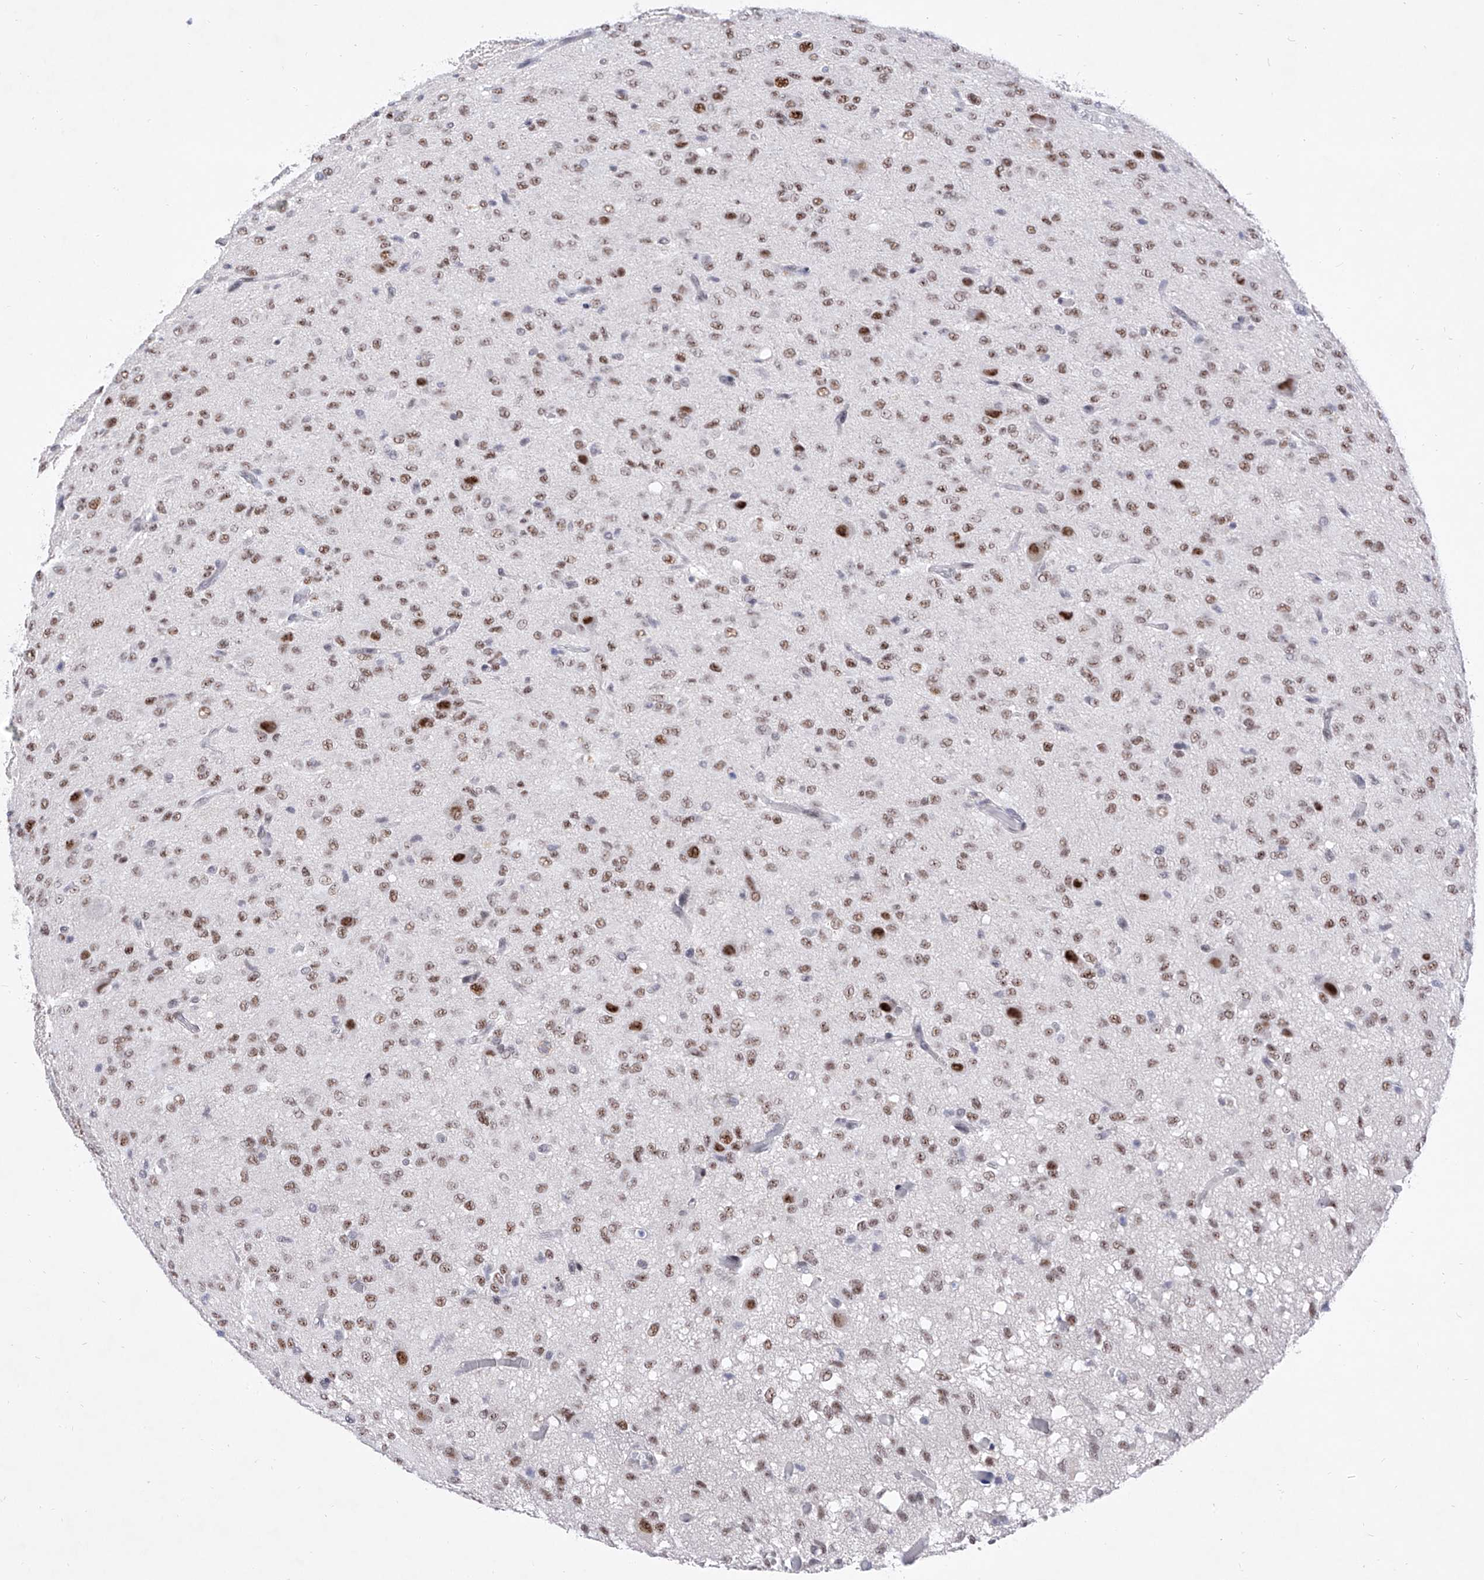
{"staining": {"intensity": "moderate", "quantity": ">75%", "location": "nuclear"}, "tissue": "glioma", "cell_type": "Tumor cells", "image_type": "cancer", "snomed": [{"axis": "morphology", "description": "Glioma, malignant, High grade"}, {"axis": "topography", "description": "Brain"}], "caption": "Immunohistochemical staining of human glioma exhibits moderate nuclear protein positivity in approximately >75% of tumor cells.", "gene": "ATN1", "patient": {"sex": "female", "age": 59}}